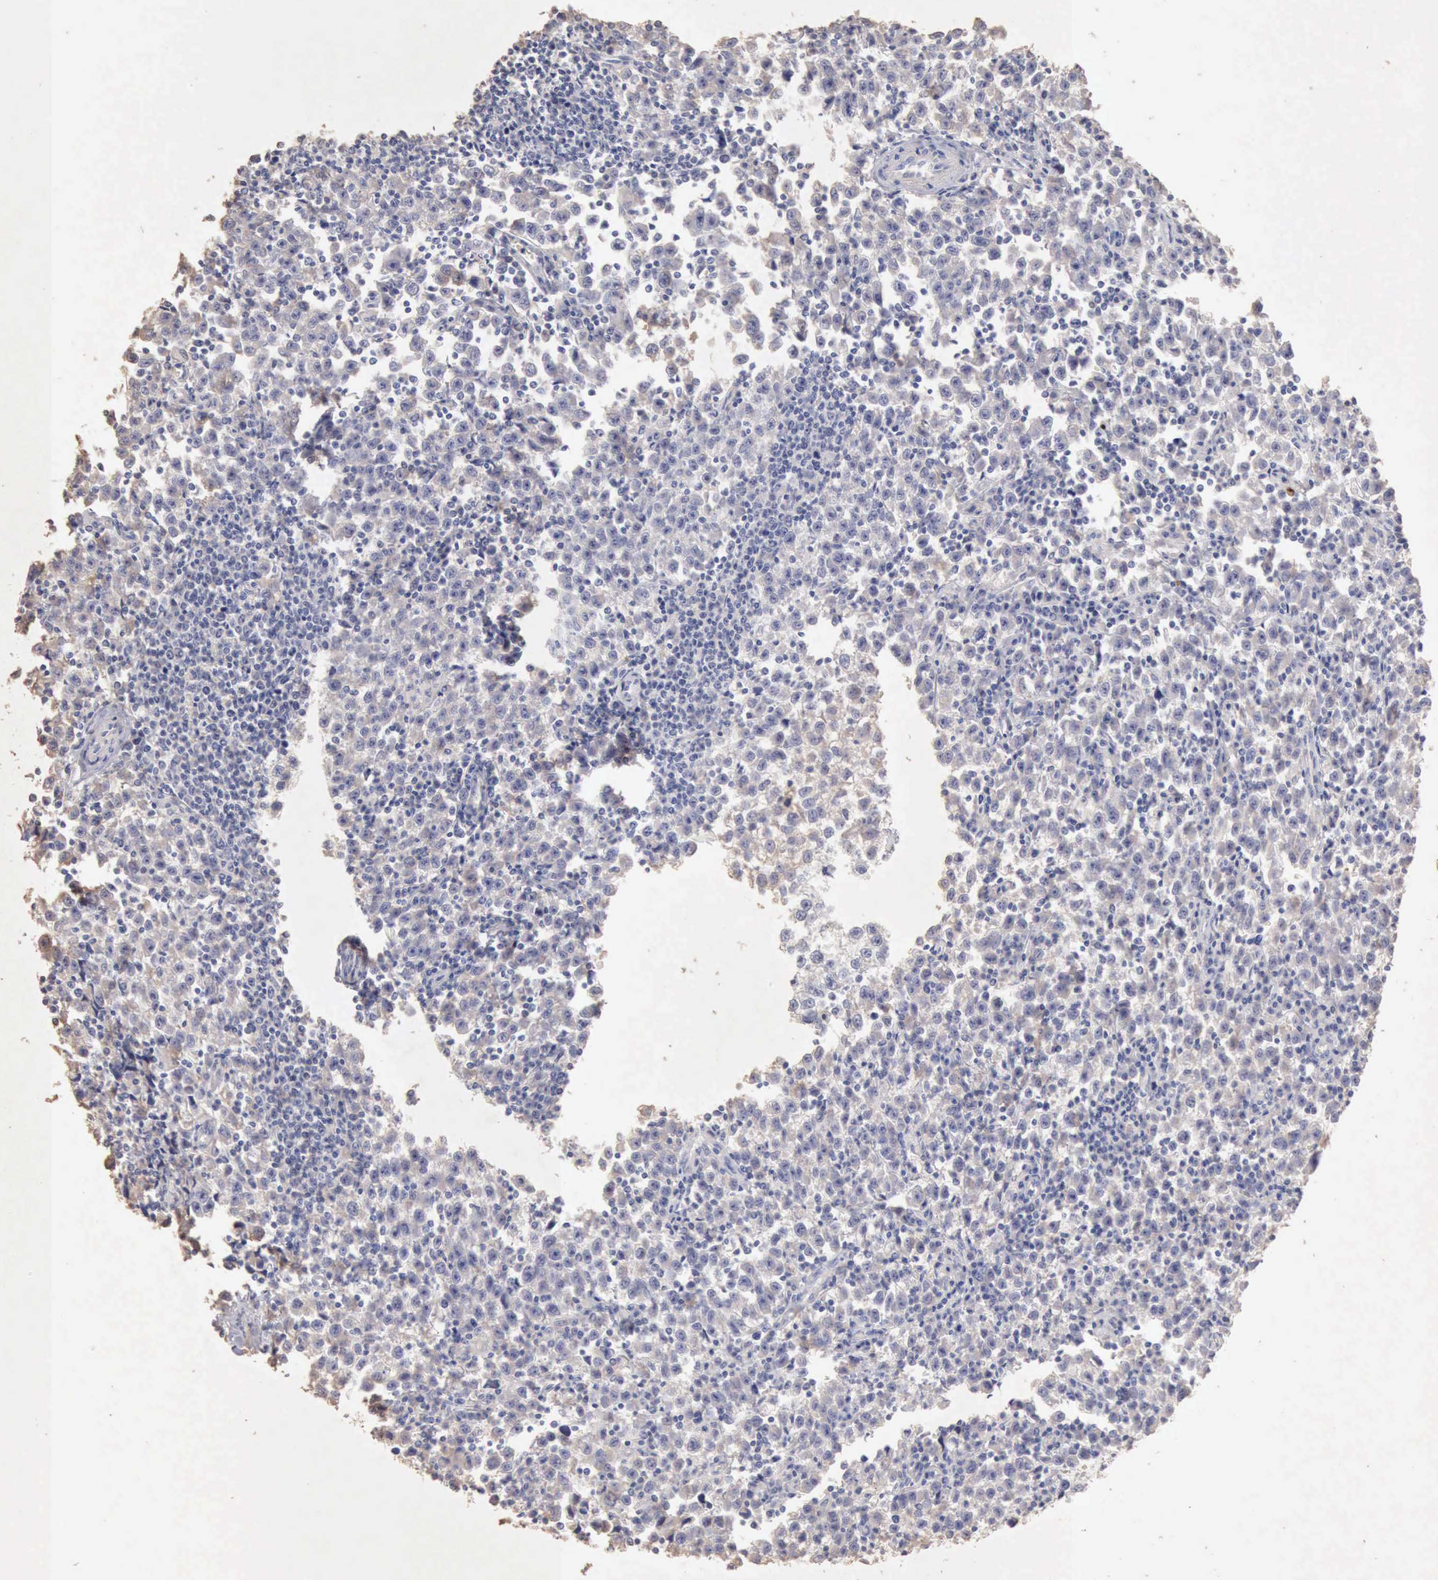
{"staining": {"intensity": "negative", "quantity": "none", "location": "none"}, "tissue": "testis cancer", "cell_type": "Tumor cells", "image_type": "cancer", "snomed": [{"axis": "morphology", "description": "Seminoma, NOS"}, {"axis": "topography", "description": "Testis"}], "caption": "This is a micrograph of immunohistochemistry (IHC) staining of testis cancer (seminoma), which shows no positivity in tumor cells.", "gene": "KRT6B", "patient": {"sex": "male", "age": 35}}